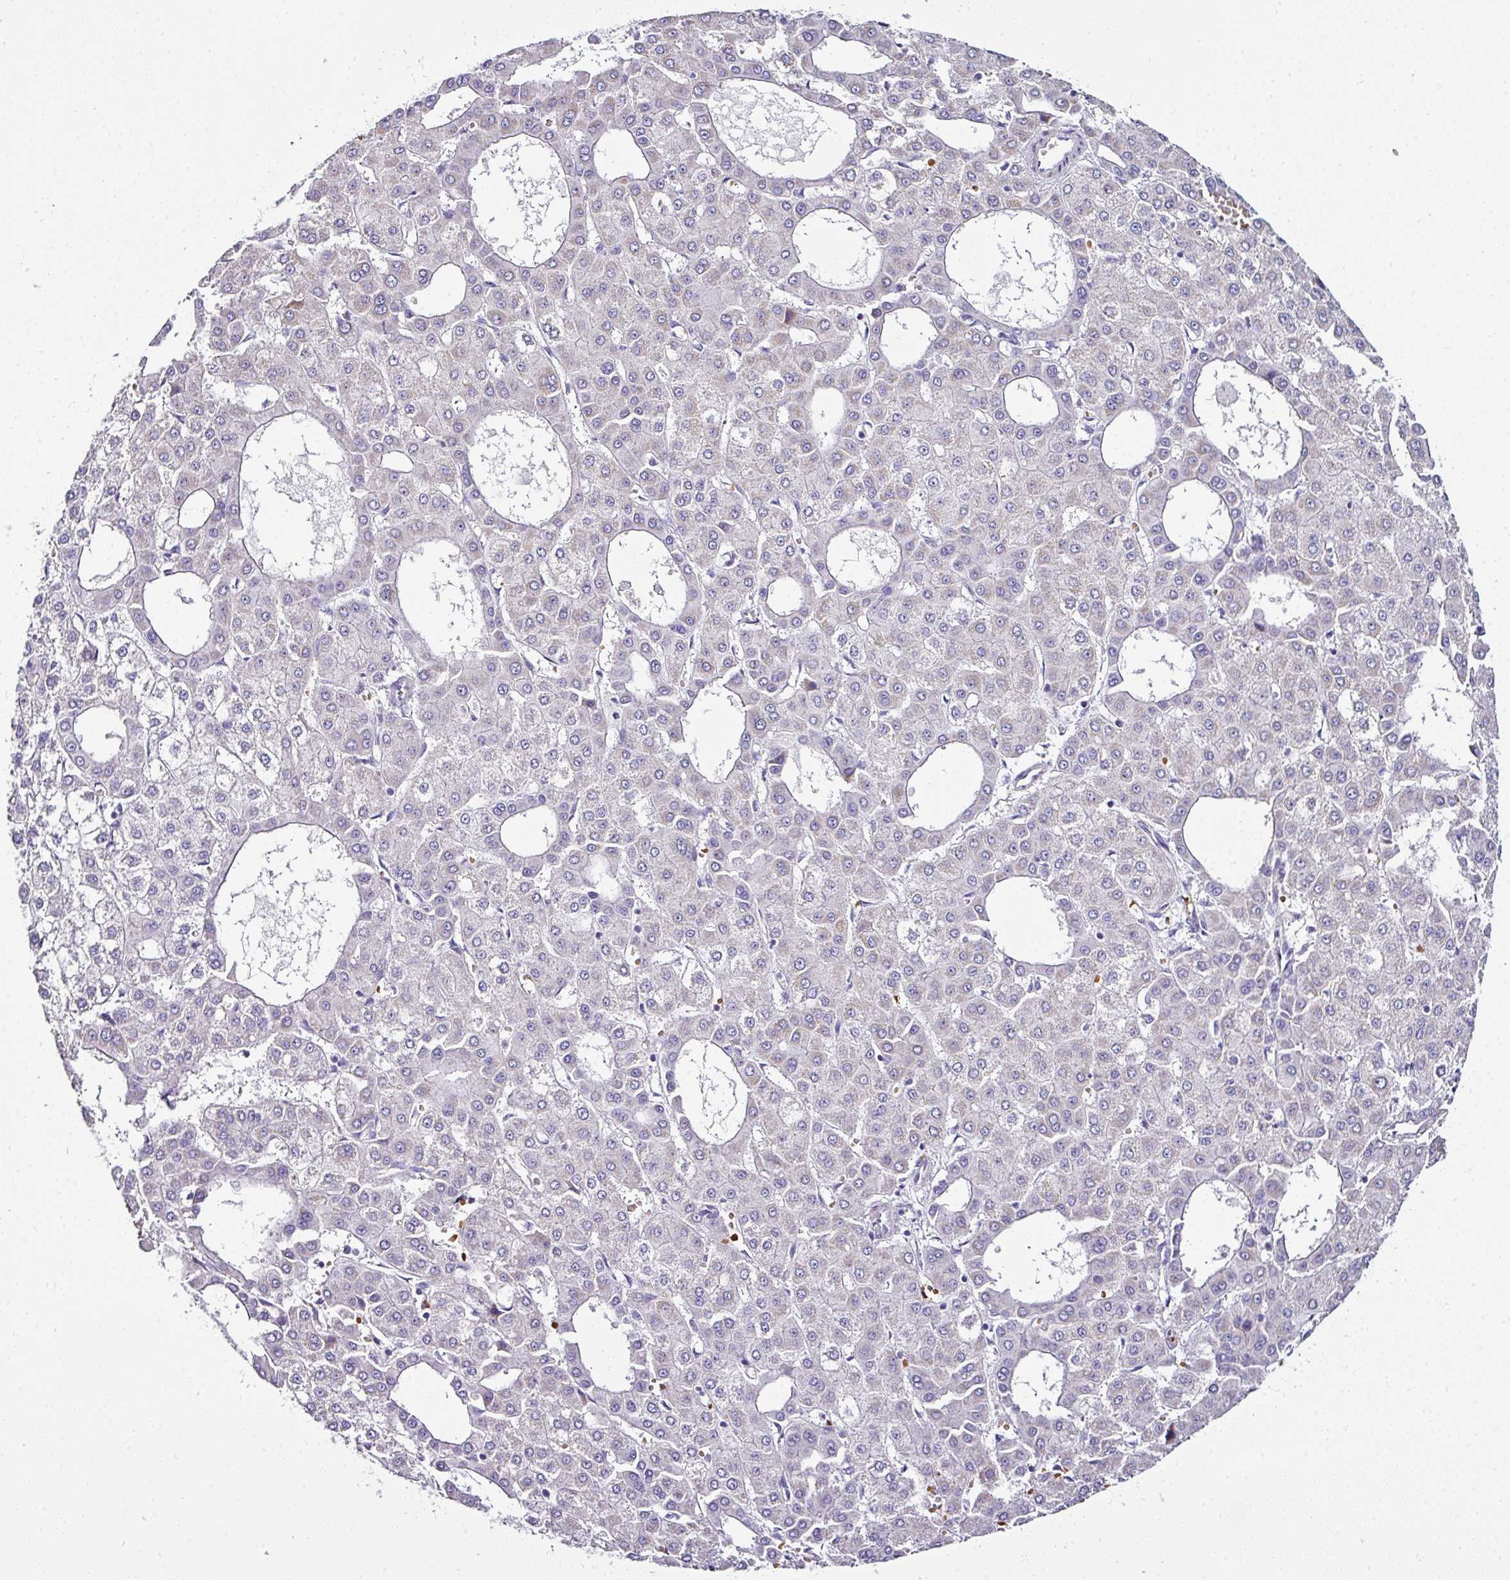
{"staining": {"intensity": "negative", "quantity": "none", "location": "none"}, "tissue": "liver cancer", "cell_type": "Tumor cells", "image_type": "cancer", "snomed": [{"axis": "morphology", "description": "Carcinoma, Hepatocellular, NOS"}, {"axis": "topography", "description": "Liver"}], "caption": "DAB (3,3'-diaminobenzidine) immunohistochemical staining of human liver cancer reveals no significant expression in tumor cells.", "gene": "NAPSA", "patient": {"sex": "male", "age": 47}}